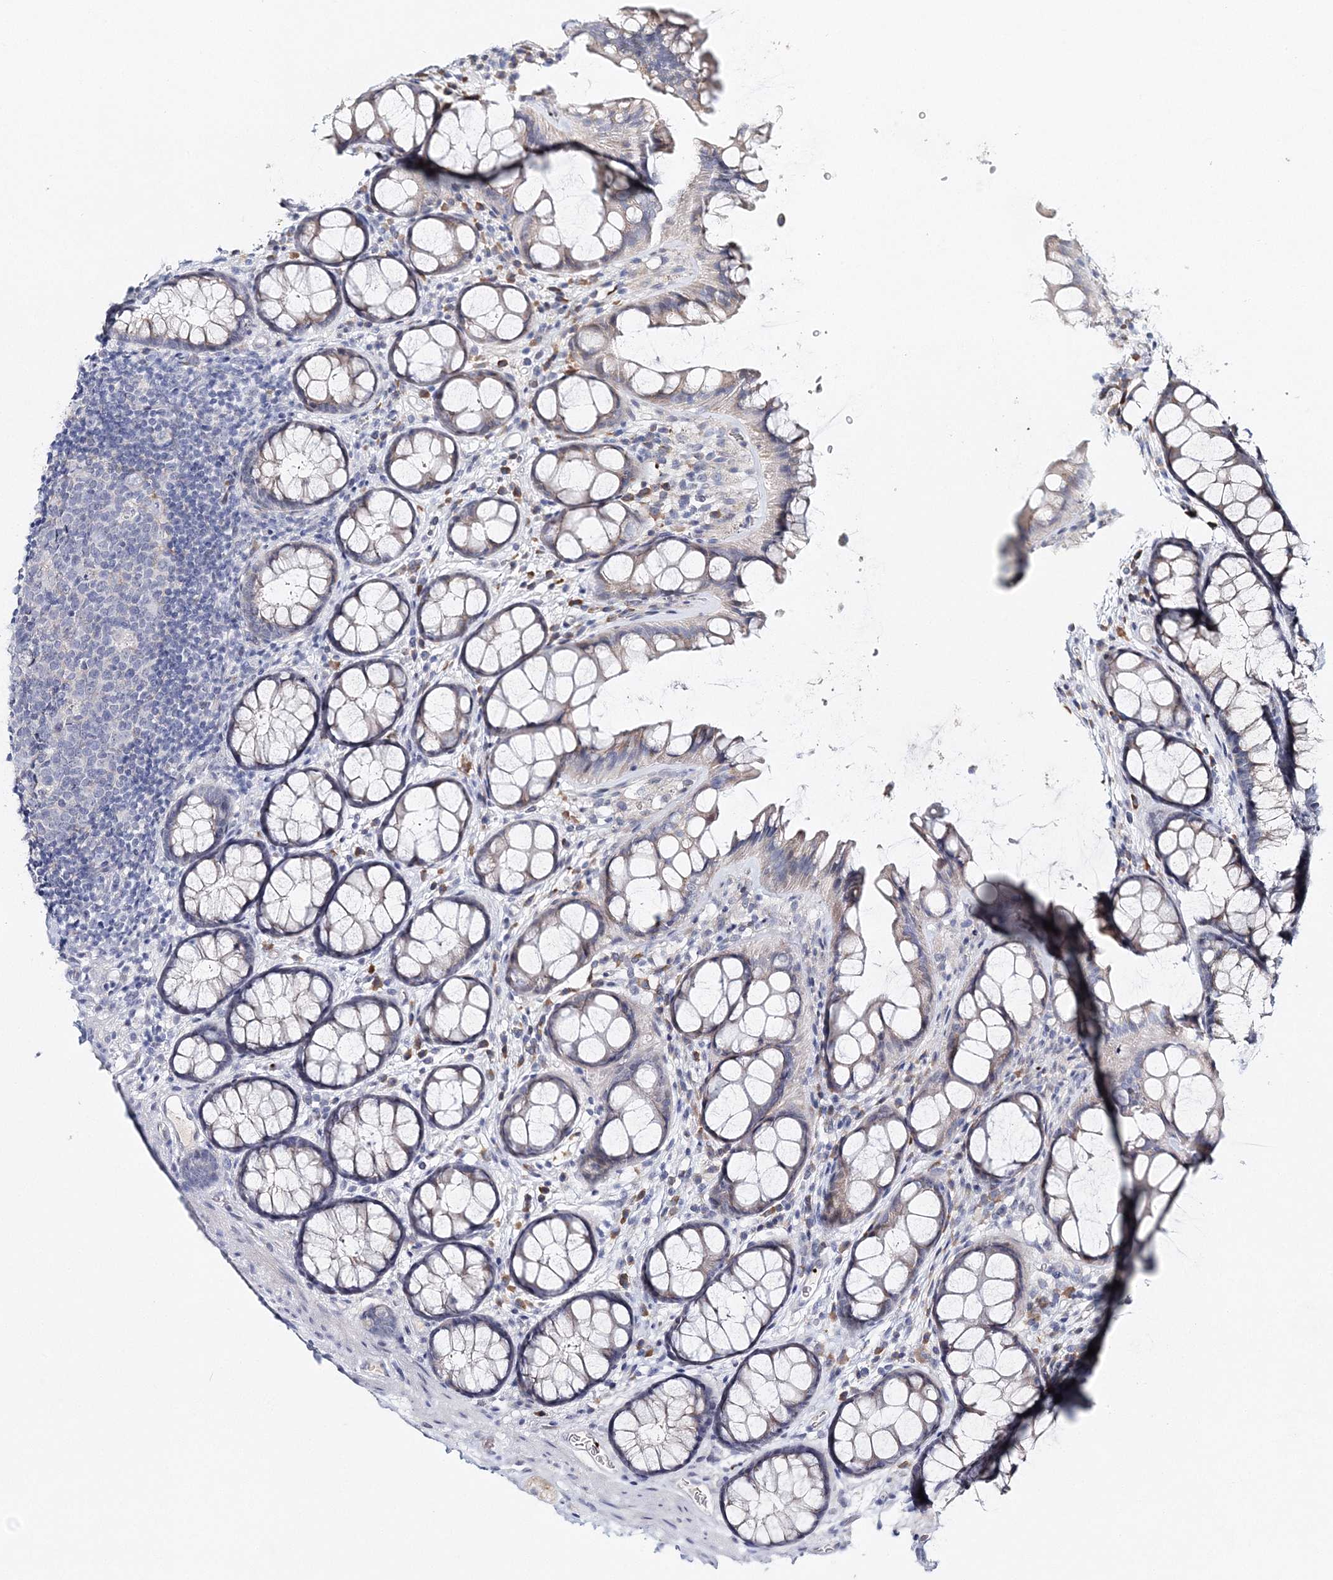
{"staining": {"intensity": "negative", "quantity": "none", "location": "none"}, "tissue": "colon", "cell_type": "Endothelial cells", "image_type": "normal", "snomed": [{"axis": "morphology", "description": "Normal tissue, NOS"}, {"axis": "topography", "description": "Colon"}], "caption": "Colon was stained to show a protein in brown. There is no significant positivity in endothelial cells. (Immunohistochemistry (ihc), brightfield microscopy, high magnification).", "gene": "MYOZ2", "patient": {"sex": "female", "age": 82}}